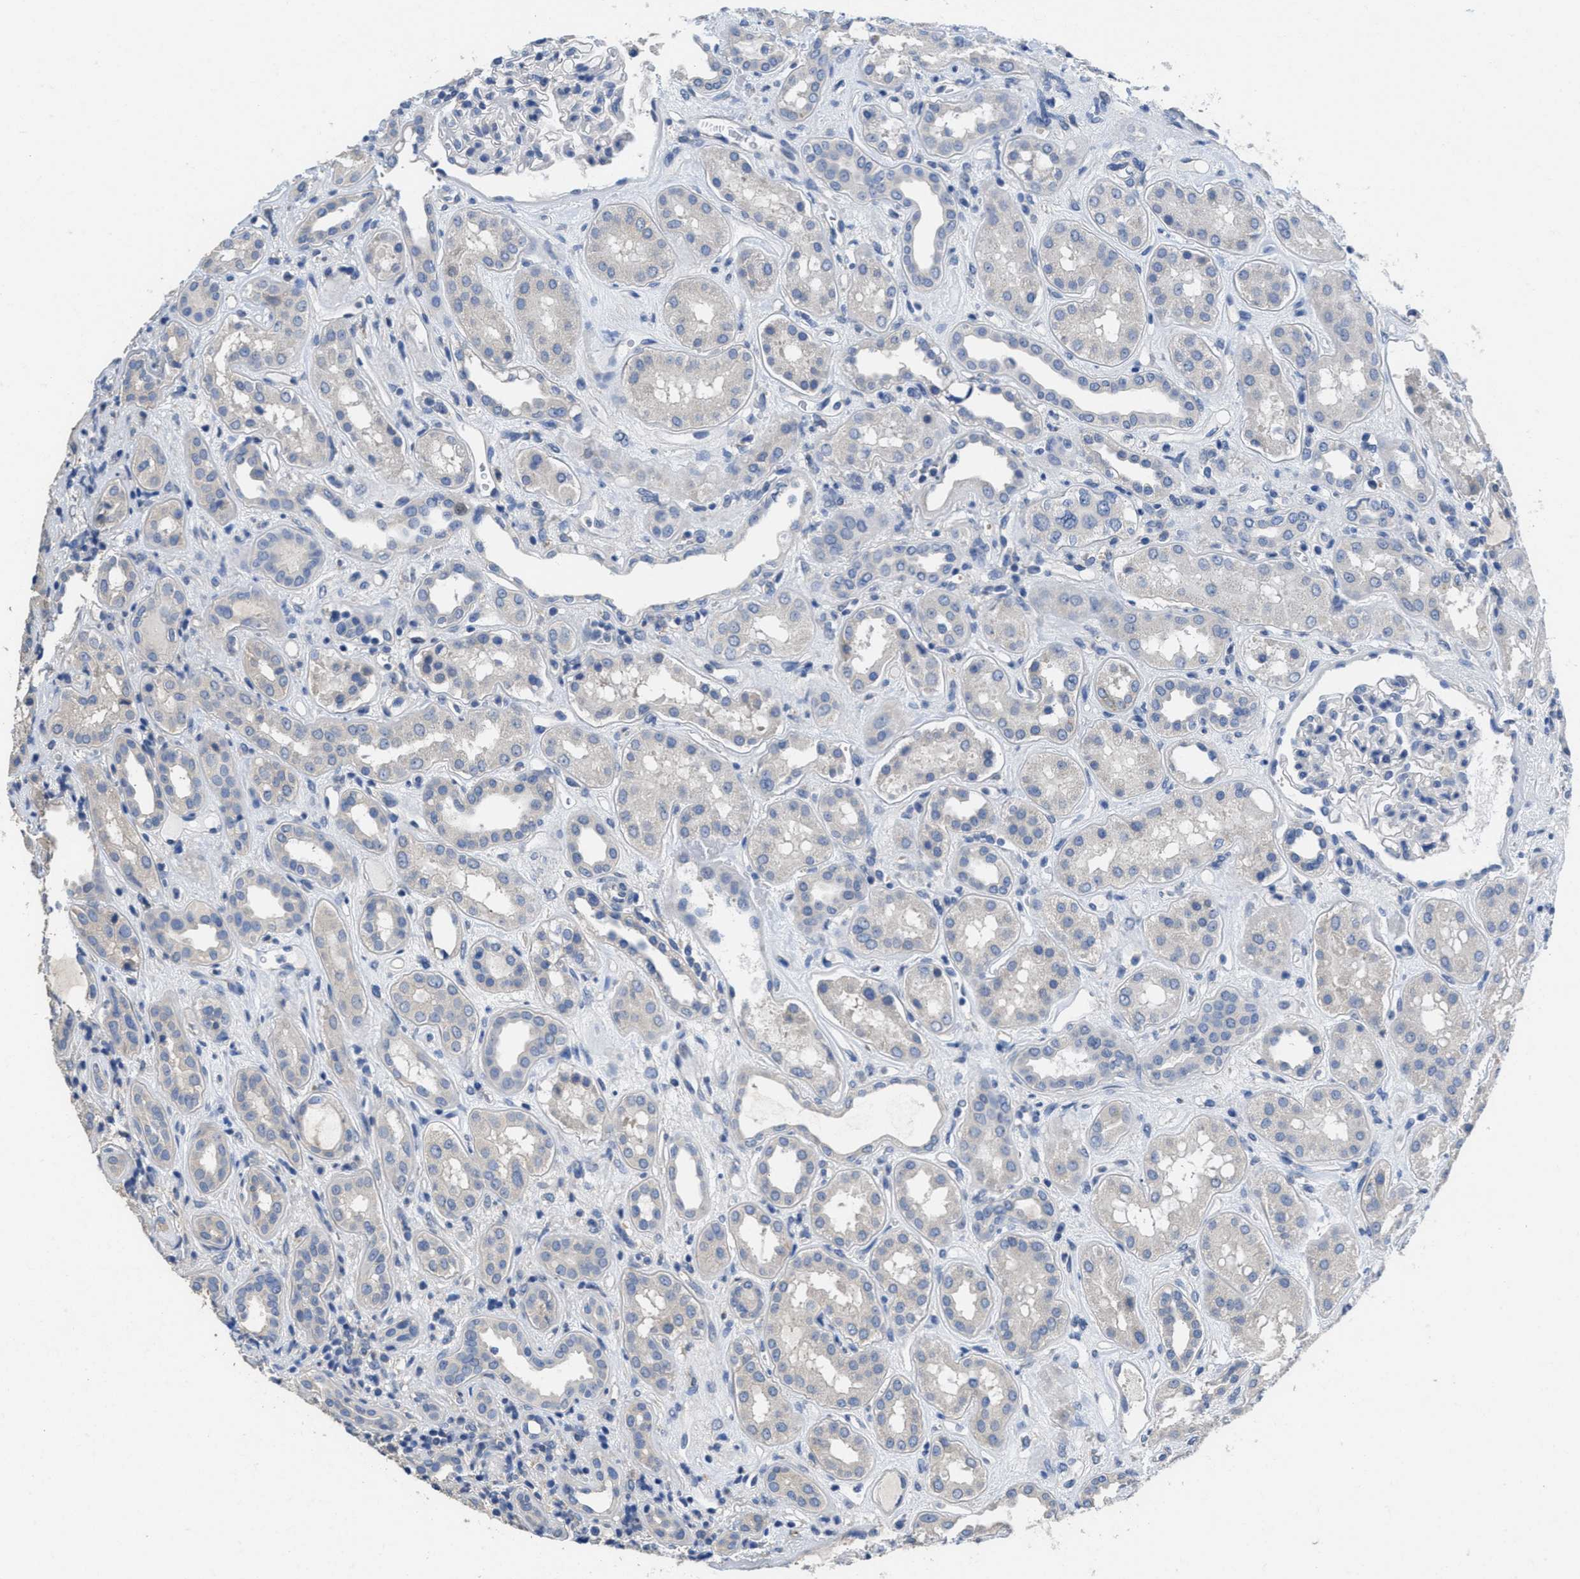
{"staining": {"intensity": "negative", "quantity": "none", "location": "none"}, "tissue": "kidney", "cell_type": "Cells in glomeruli", "image_type": "normal", "snomed": [{"axis": "morphology", "description": "Normal tissue, NOS"}, {"axis": "topography", "description": "Kidney"}], "caption": "Immunohistochemical staining of normal kidney displays no significant expression in cells in glomeruli.", "gene": "CA9", "patient": {"sex": "male", "age": 59}}